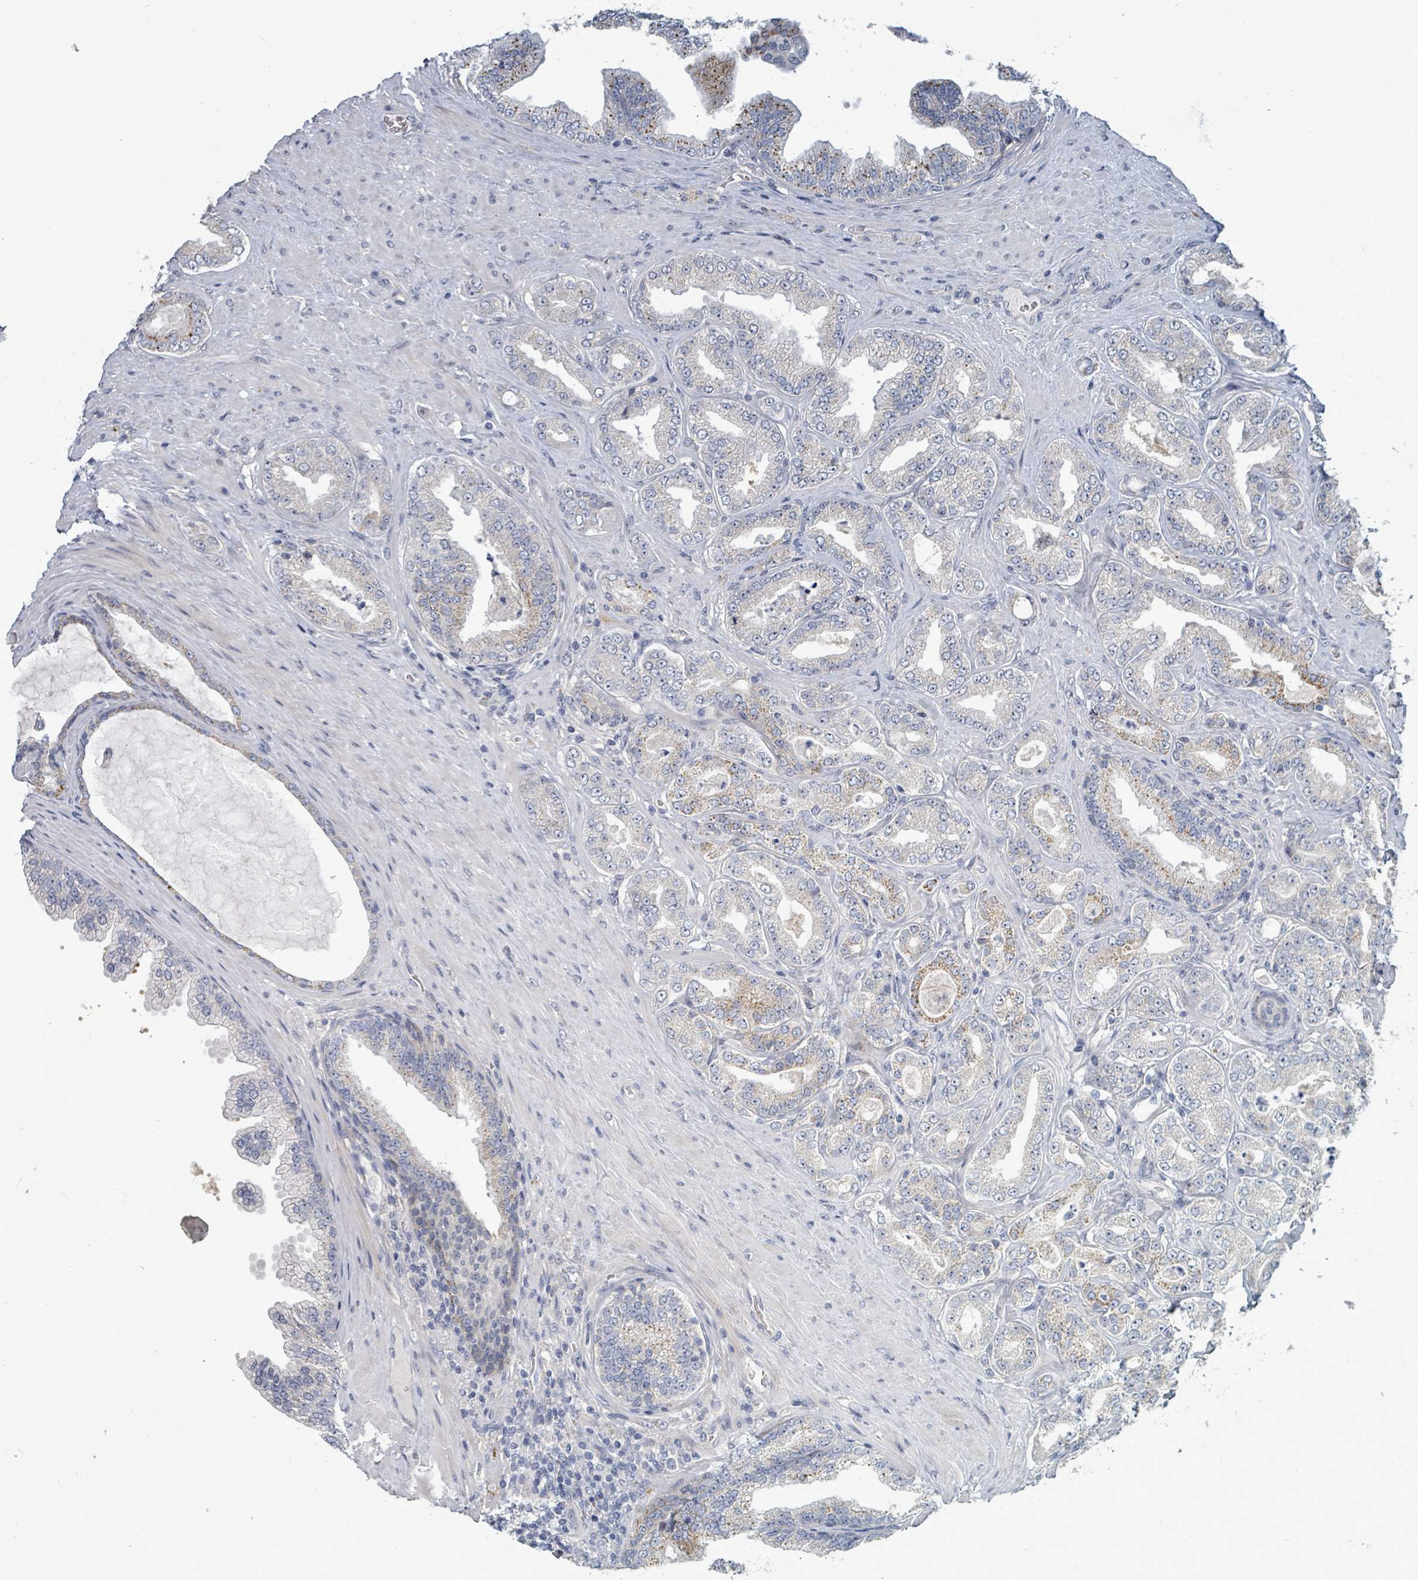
{"staining": {"intensity": "moderate", "quantity": "<25%", "location": "cytoplasmic/membranous"}, "tissue": "prostate cancer", "cell_type": "Tumor cells", "image_type": "cancer", "snomed": [{"axis": "morphology", "description": "Adenocarcinoma, Low grade"}, {"axis": "topography", "description": "Prostate"}], "caption": "Immunohistochemical staining of human prostate cancer shows moderate cytoplasmic/membranous protein expression in approximately <25% of tumor cells. (IHC, brightfield microscopy, high magnification).", "gene": "TRDMT1", "patient": {"sex": "male", "age": 63}}